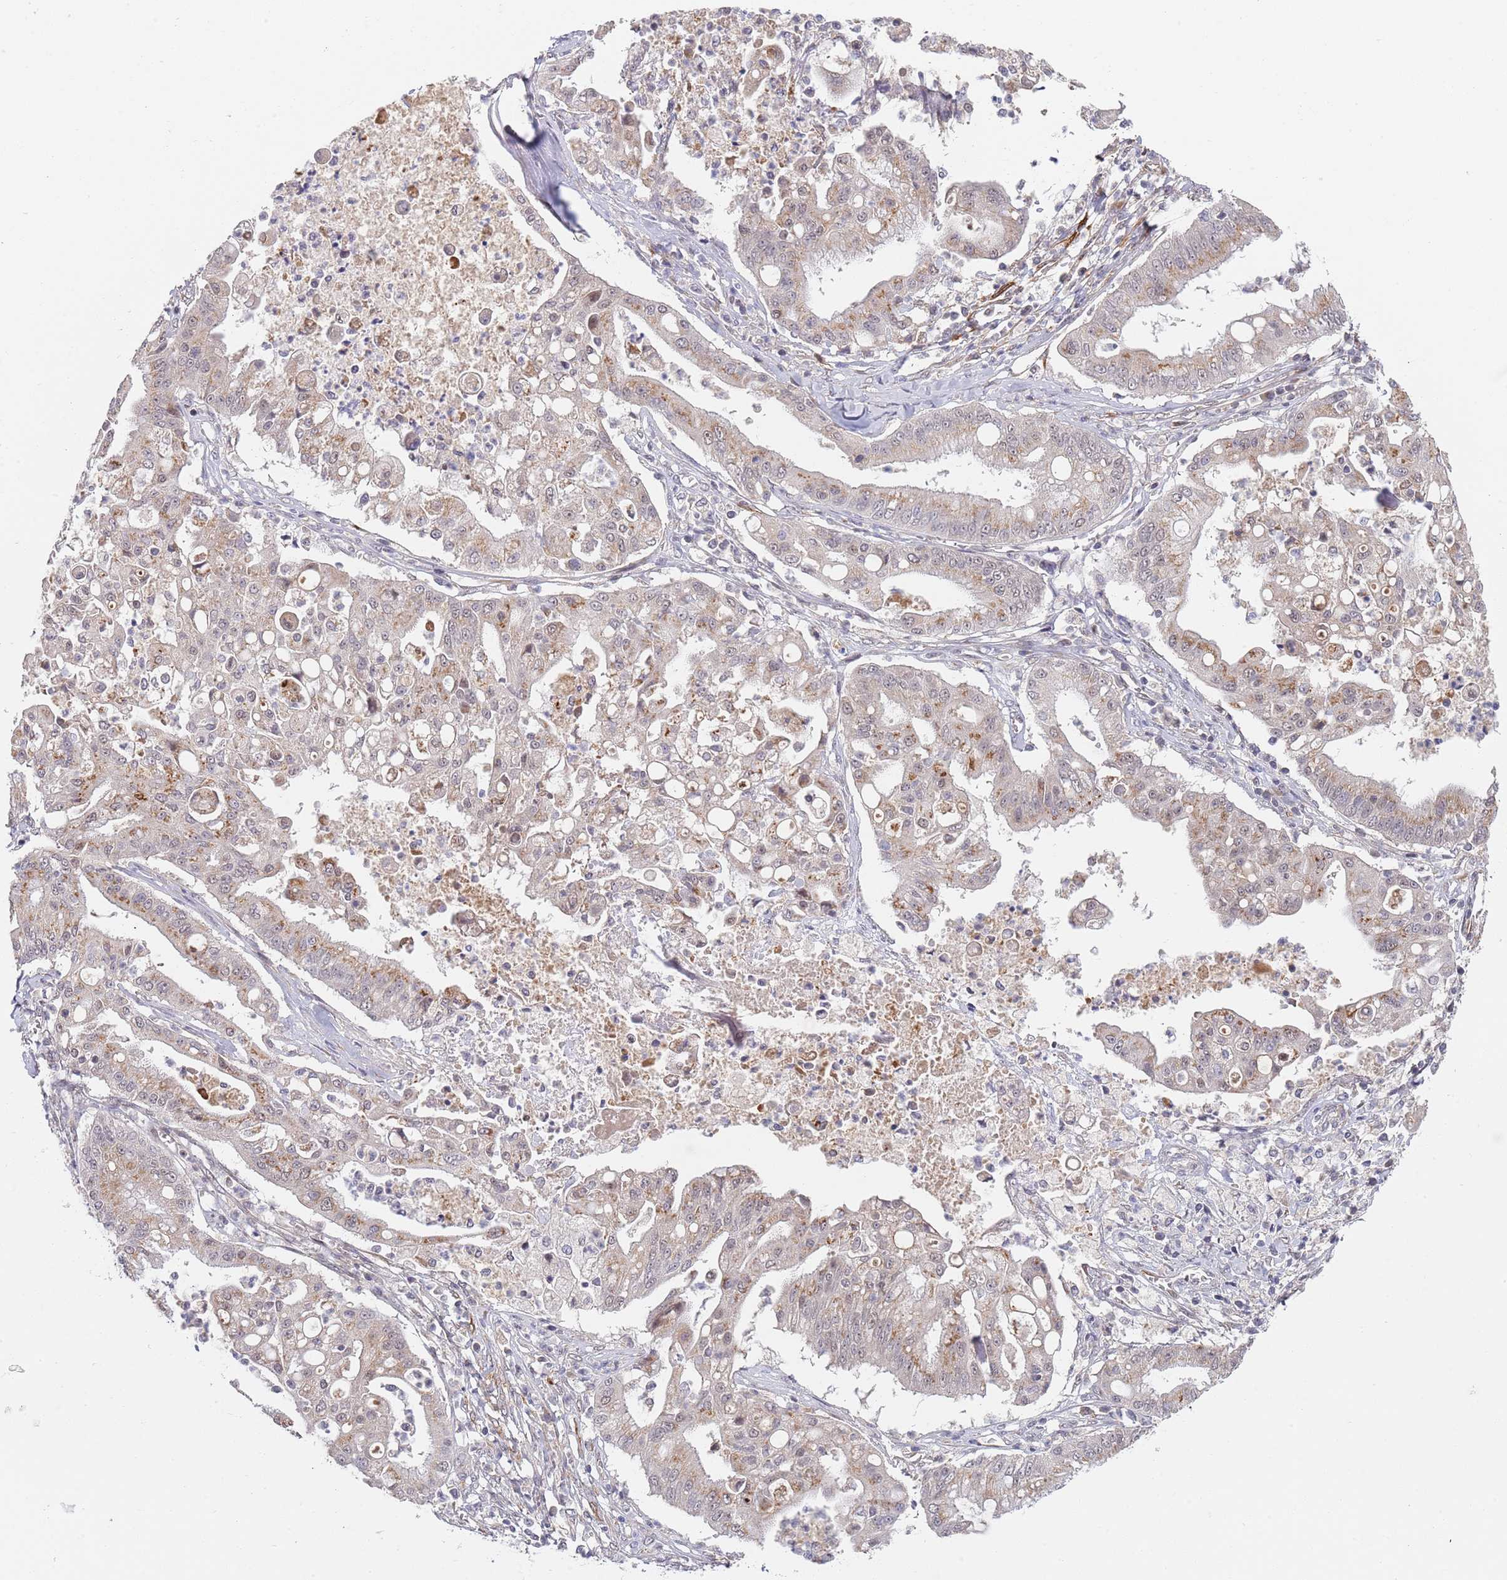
{"staining": {"intensity": "moderate", "quantity": "<25%", "location": "cytoplasmic/membranous"}, "tissue": "ovarian cancer", "cell_type": "Tumor cells", "image_type": "cancer", "snomed": [{"axis": "morphology", "description": "Cystadenocarcinoma, mucinous, NOS"}, {"axis": "topography", "description": "Ovary"}], "caption": "Protein expression analysis of human ovarian cancer reveals moderate cytoplasmic/membranous staining in approximately <25% of tumor cells. (Stains: DAB in brown, nuclei in blue, Microscopy: brightfield microscopy at high magnification).", "gene": "B4GALT4", "patient": {"sex": "female", "age": 70}}